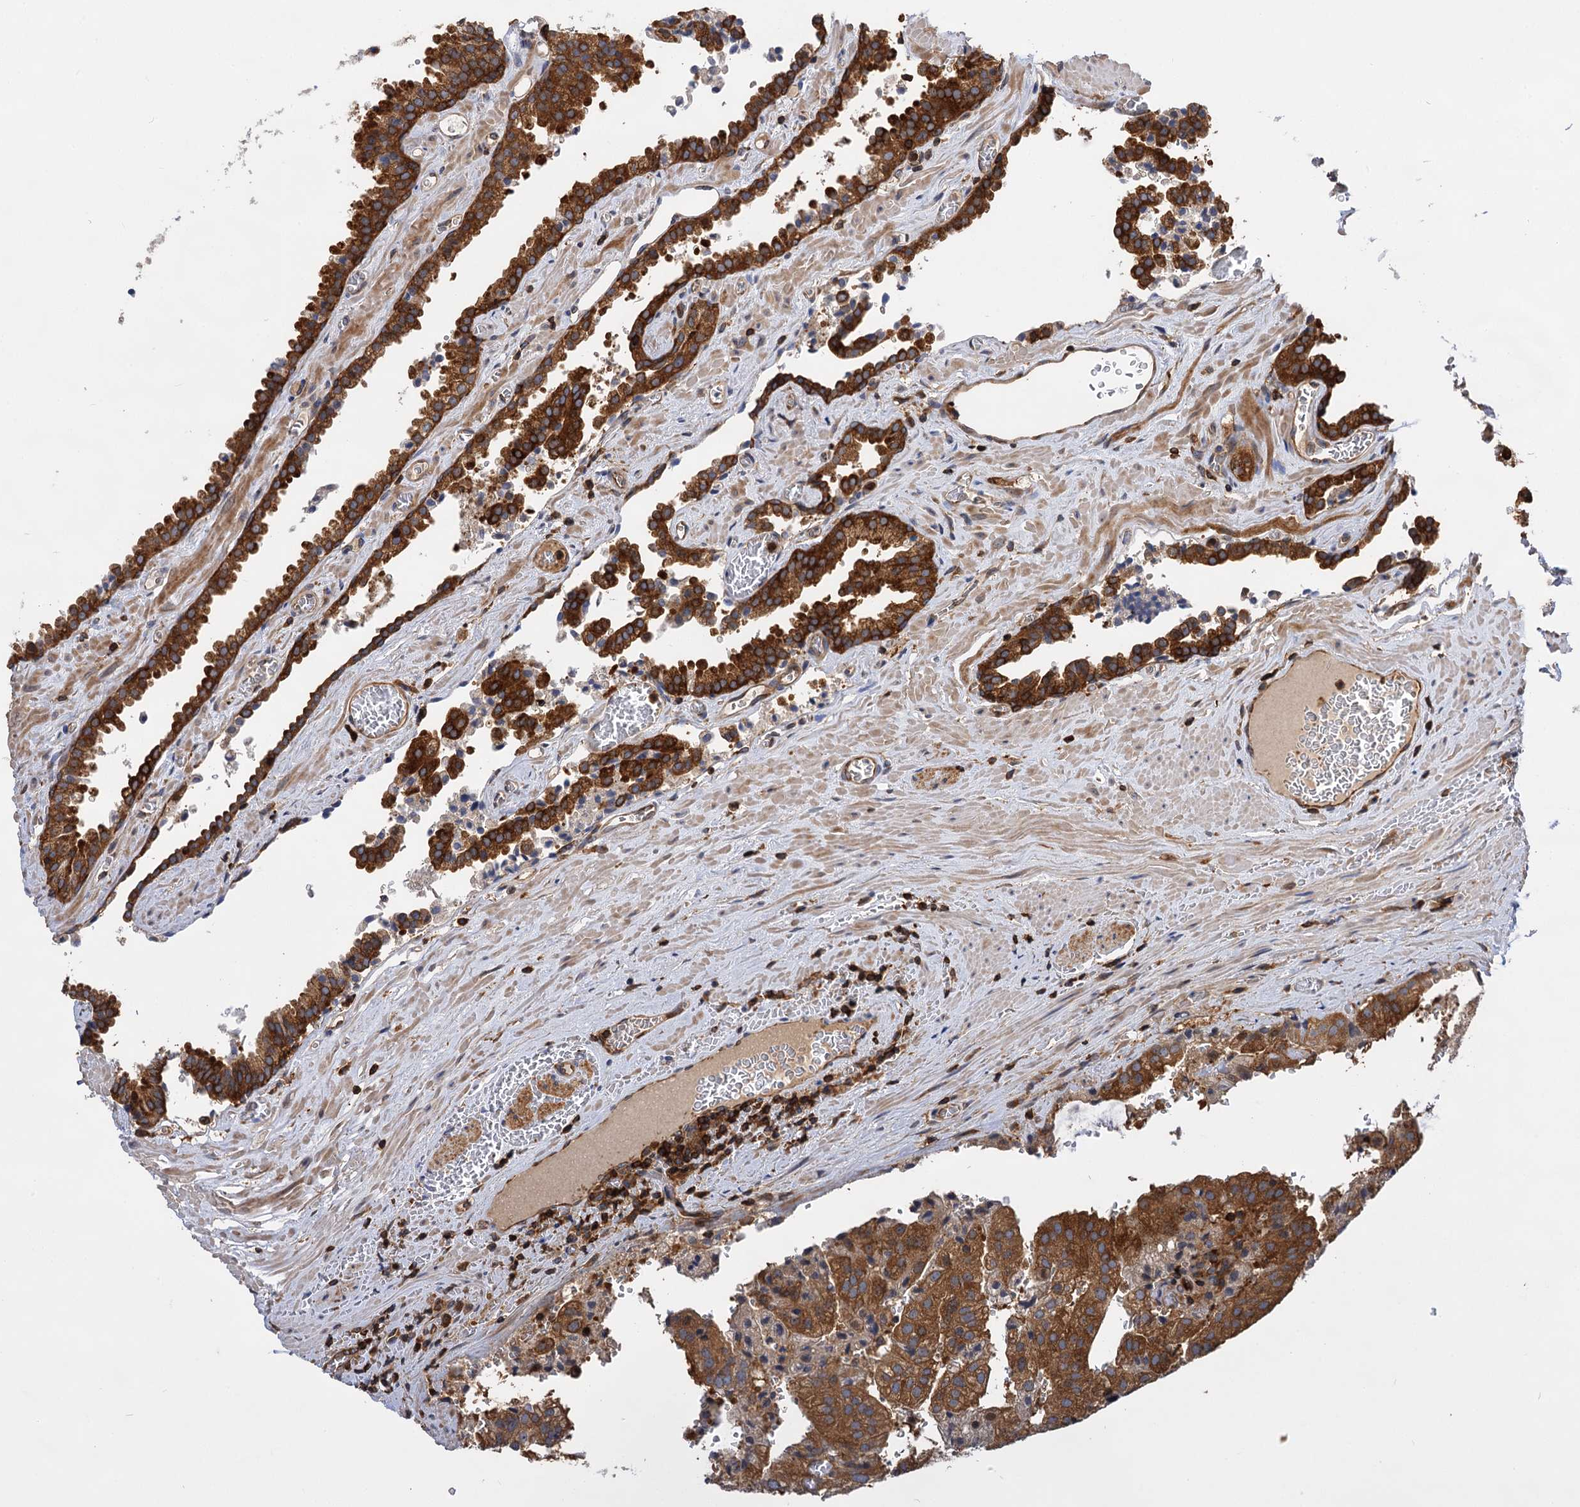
{"staining": {"intensity": "moderate", "quantity": ">75%", "location": "cytoplasmic/membranous"}, "tissue": "prostate cancer", "cell_type": "Tumor cells", "image_type": "cancer", "snomed": [{"axis": "morphology", "description": "Adenocarcinoma, High grade"}, {"axis": "topography", "description": "Prostate"}], "caption": "Protein staining of prostate adenocarcinoma (high-grade) tissue displays moderate cytoplasmic/membranous staining in about >75% of tumor cells. (brown staining indicates protein expression, while blue staining denotes nuclei).", "gene": "PACS1", "patient": {"sex": "male", "age": 68}}